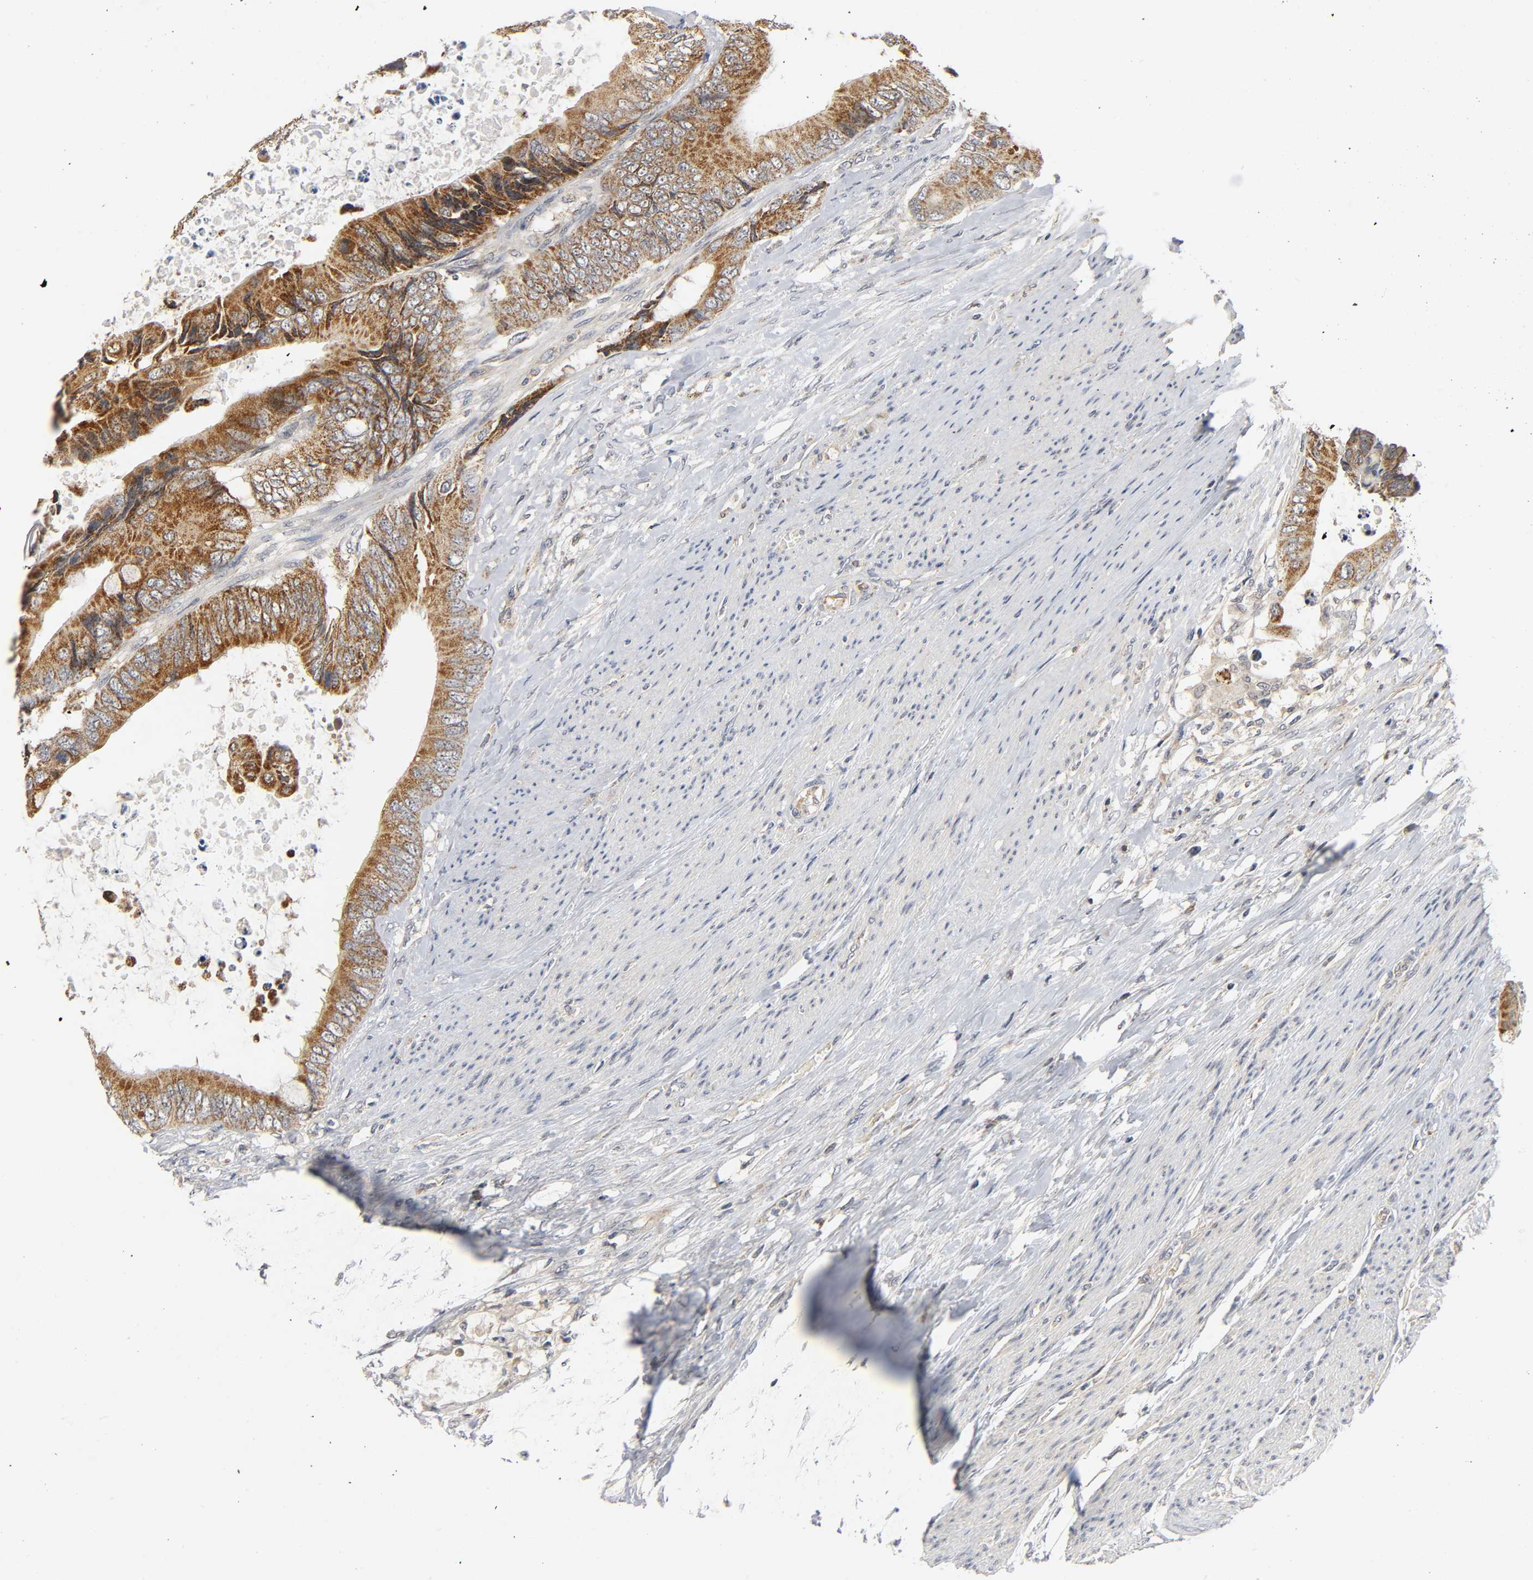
{"staining": {"intensity": "strong", "quantity": ">75%", "location": "cytoplasmic/membranous"}, "tissue": "colorectal cancer", "cell_type": "Tumor cells", "image_type": "cancer", "snomed": [{"axis": "morphology", "description": "Adenocarcinoma, NOS"}, {"axis": "topography", "description": "Rectum"}], "caption": "Tumor cells demonstrate high levels of strong cytoplasmic/membranous staining in about >75% of cells in colorectal cancer (adenocarcinoma).", "gene": "NRP1", "patient": {"sex": "female", "age": 77}}